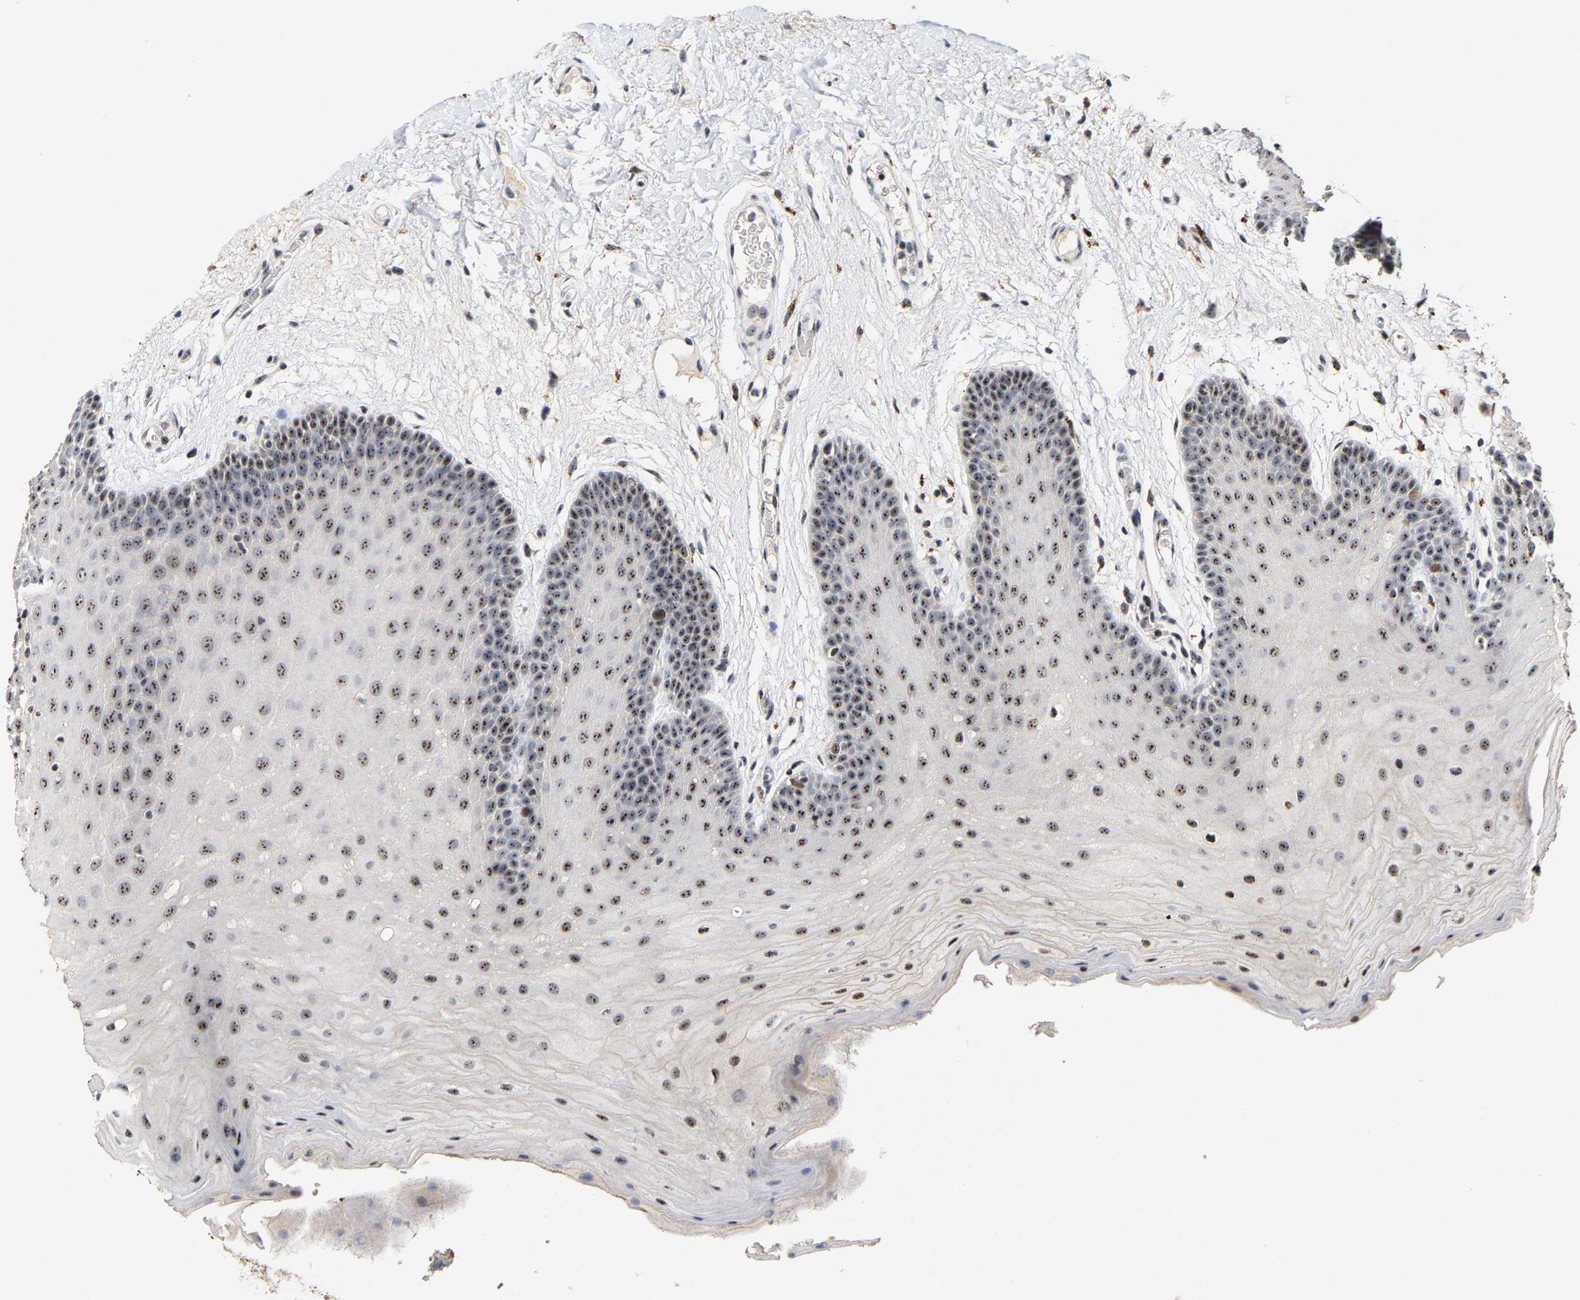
{"staining": {"intensity": "moderate", "quantity": ">75%", "location": "nuclear"}, "tissue": "oral mucosa", "cell_type": "Squamous epithelial cells", "image_type": "normal", "snomed": [{"axis": "morphology", "description": "Normal tissue, NOS"}, {"axis": "morphology", "description": "Squamous cell carcinoma, NOS"}, {"axis": "topography", "description": "Oral tissue"}, {"axis": "topography", "description": "Head-Neck"}], "caption": "Approximately >75% of squamous epithelial cells in benign oral mucosa show moderate nuclear protein positivity as visualized by brown immunohistochemical staining.", "gene": "NOP58", "patient": {"sex": "male", "age": 71}}